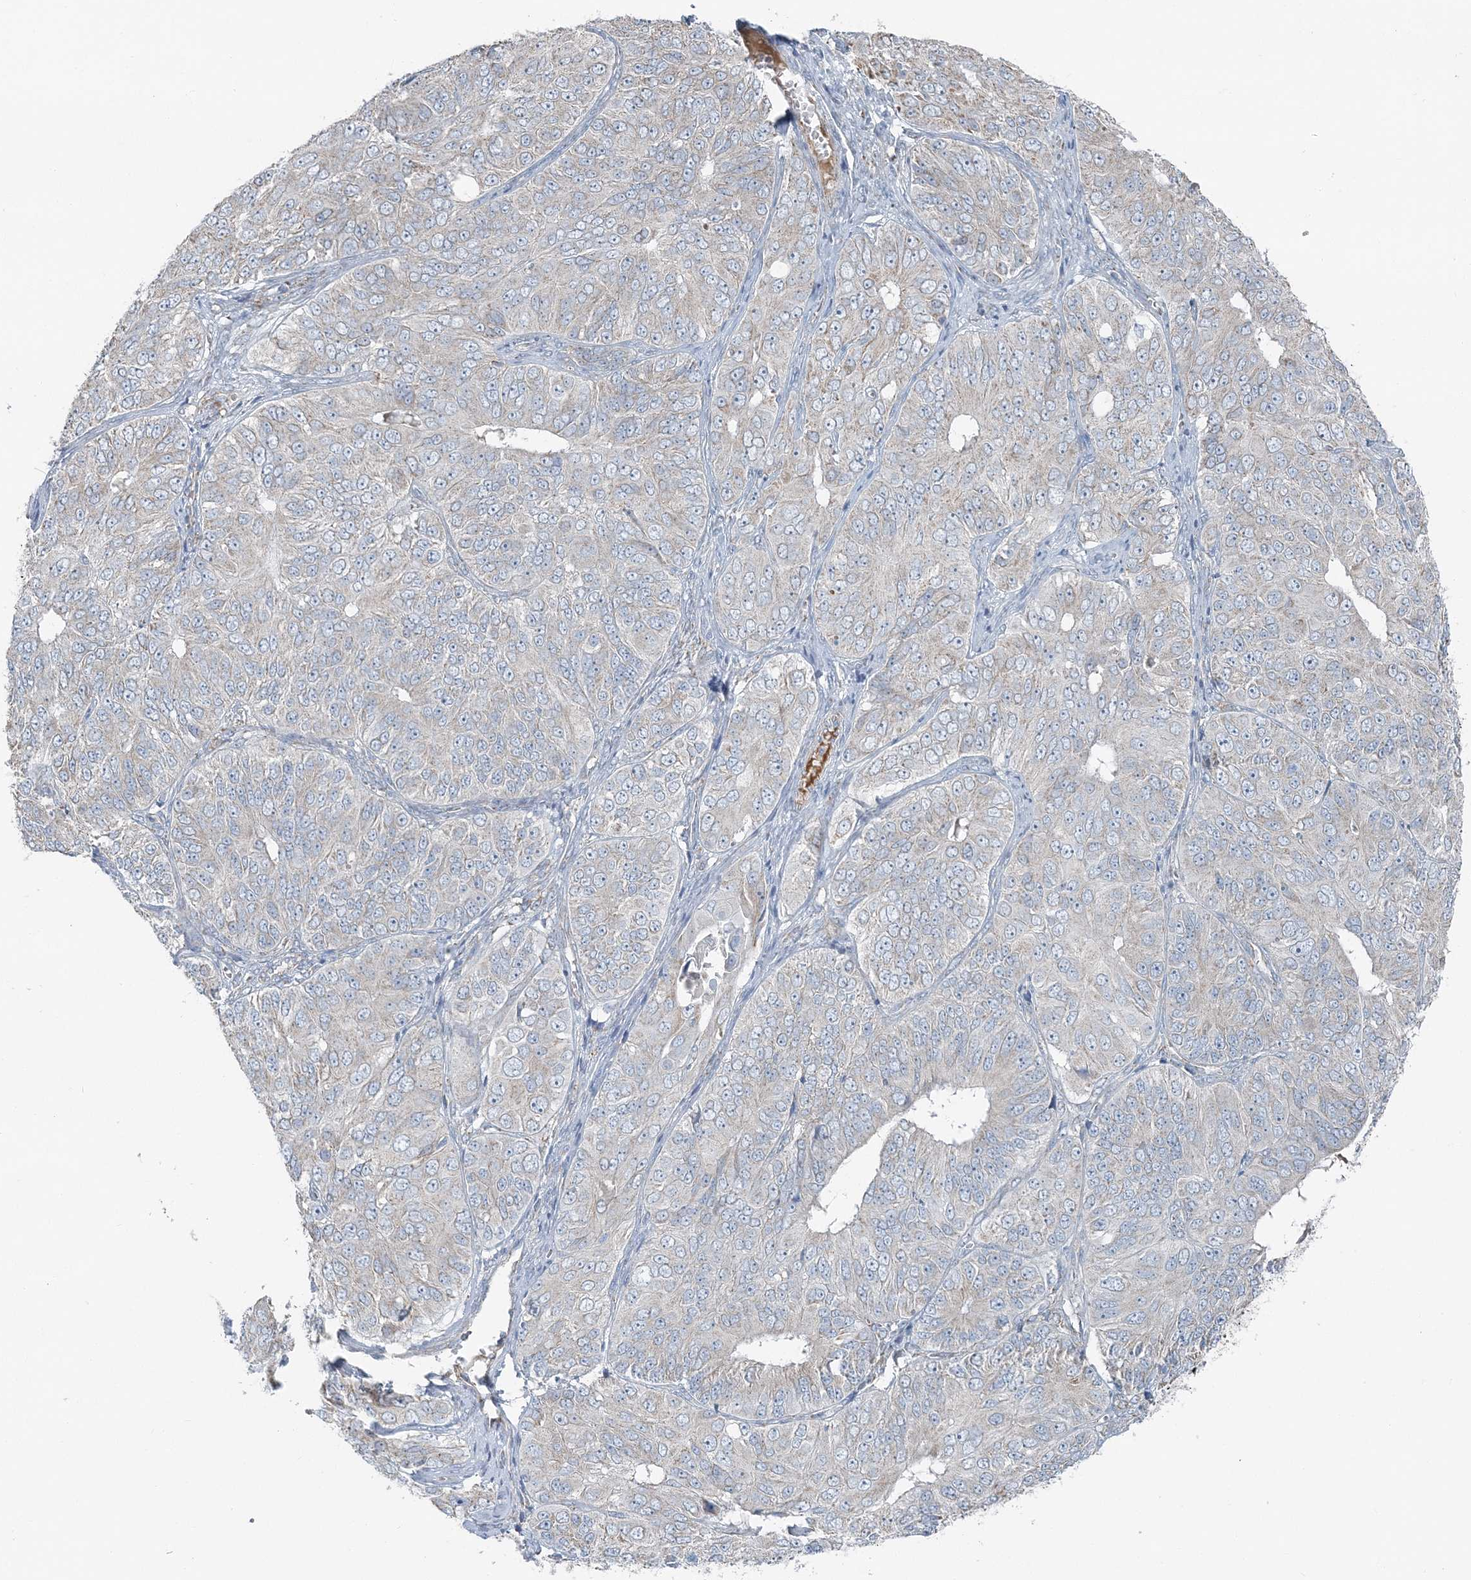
{"staining": {"intensity": "negative", "quantity": "none", "location": "none"}, "tissue": "ovarian cancer", "cell_type": "Tumor cells", "image_type": "cancer", "snomed": [{"axis": "morphology", "description": "Carcinoma, endometroid"}, {"axis": "topography", "description": "Ovary"}], "caption": "DAB (3,3'-diaminobenzidine) immunohistochemical staining of human ovarian cancer (endometroid carcinoma) displays no significant positivity in tumor cells.", "gene": "SLC22A16", "patient": {"sex": "female", "age": 51}}